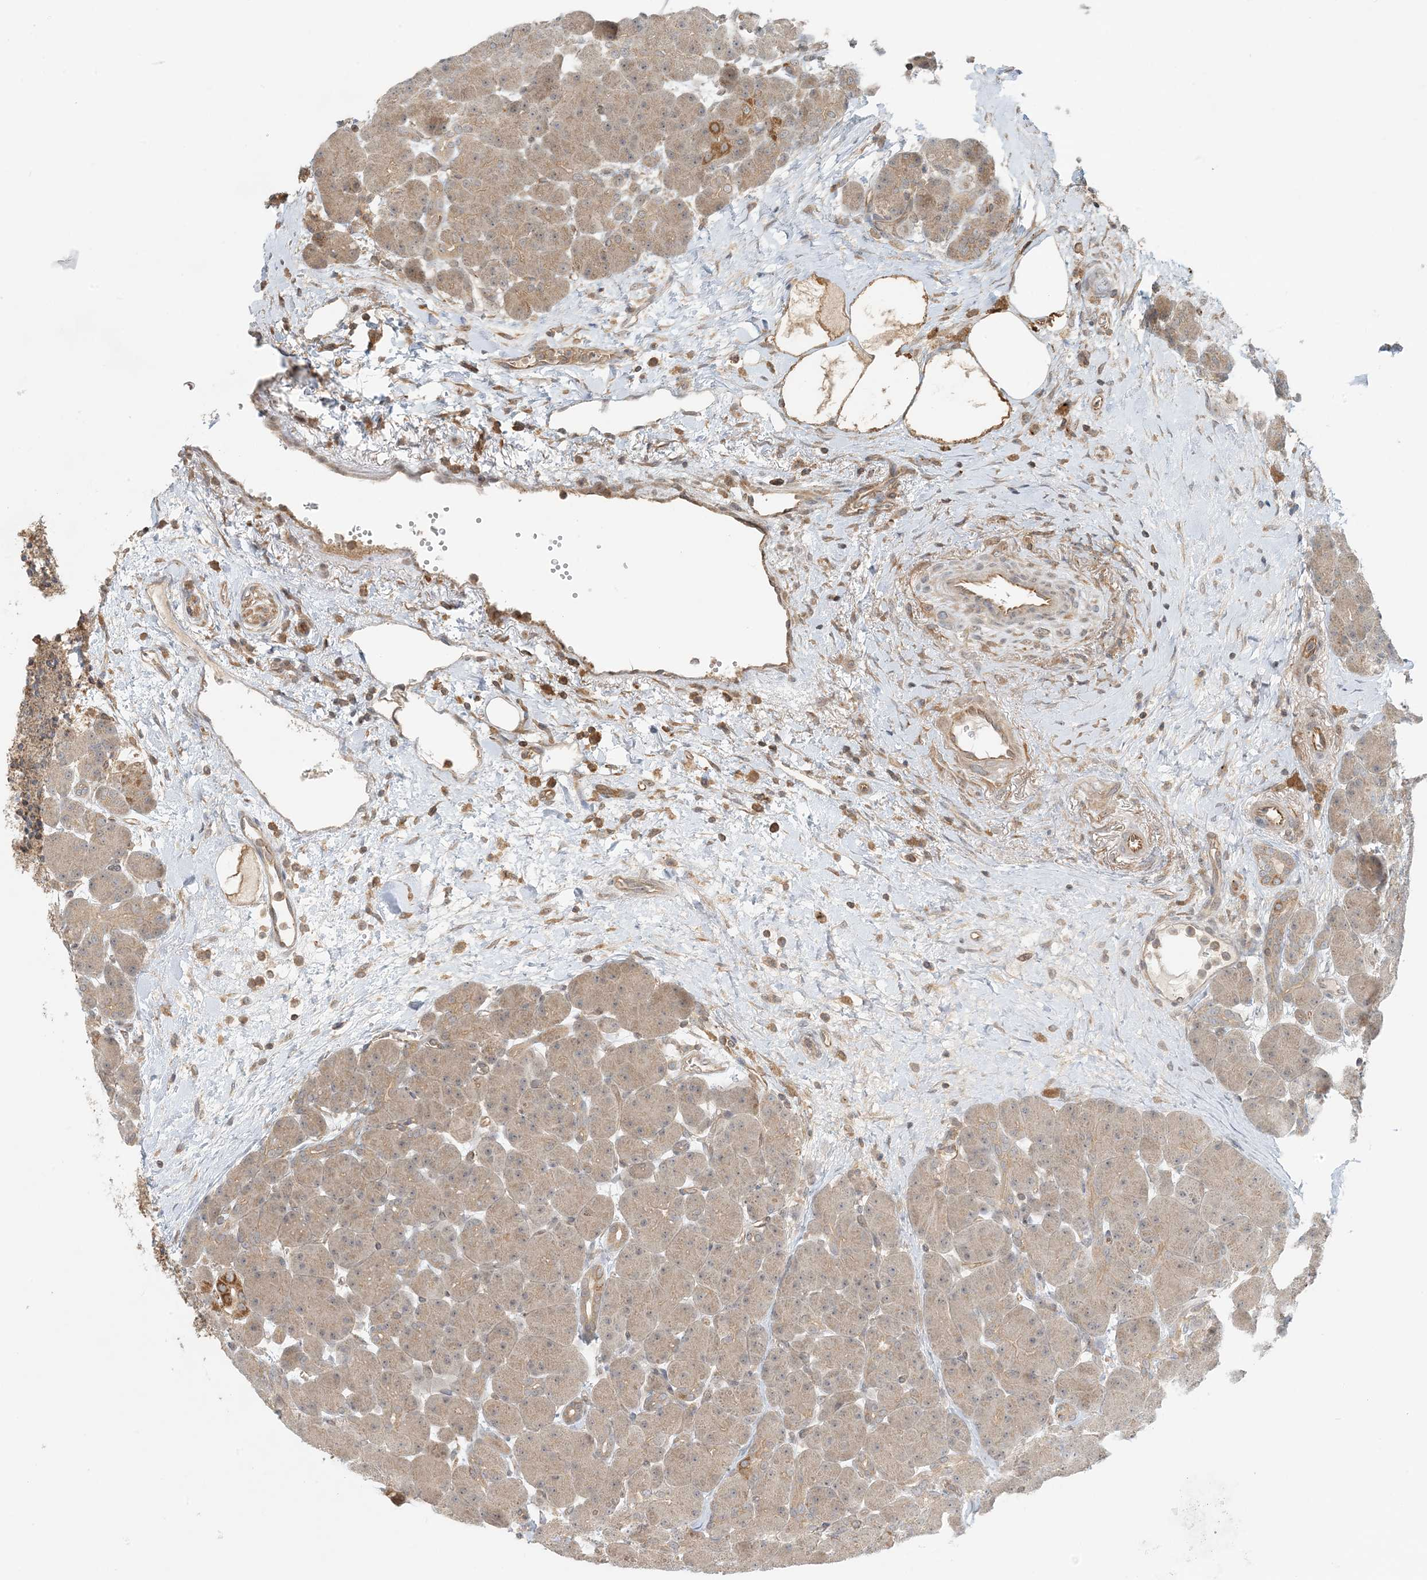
{"staining": {"intensity": "moderate", "quantity": ">75%", "location": "cytoplasmic/membranous"}, "tissue": "pancreas", "cell_type": "Exocrine glandular cells", "image_type": "normal", "snomed": [{"axis": "morphology", "description": "Normal tissue, NOS"}, {"axis": "topography", "description": "Pancreas"}], "caption": "A photomicrograph of human pancreas stained for a protein exhibits moderate cytoplasmic/membranous brown staining in exocrine glandular cells. (Brightfield microscopy of DAB IHC at high magnification).", "gene": "OBI1", "patient": {"sex": "male", "age": 66}}